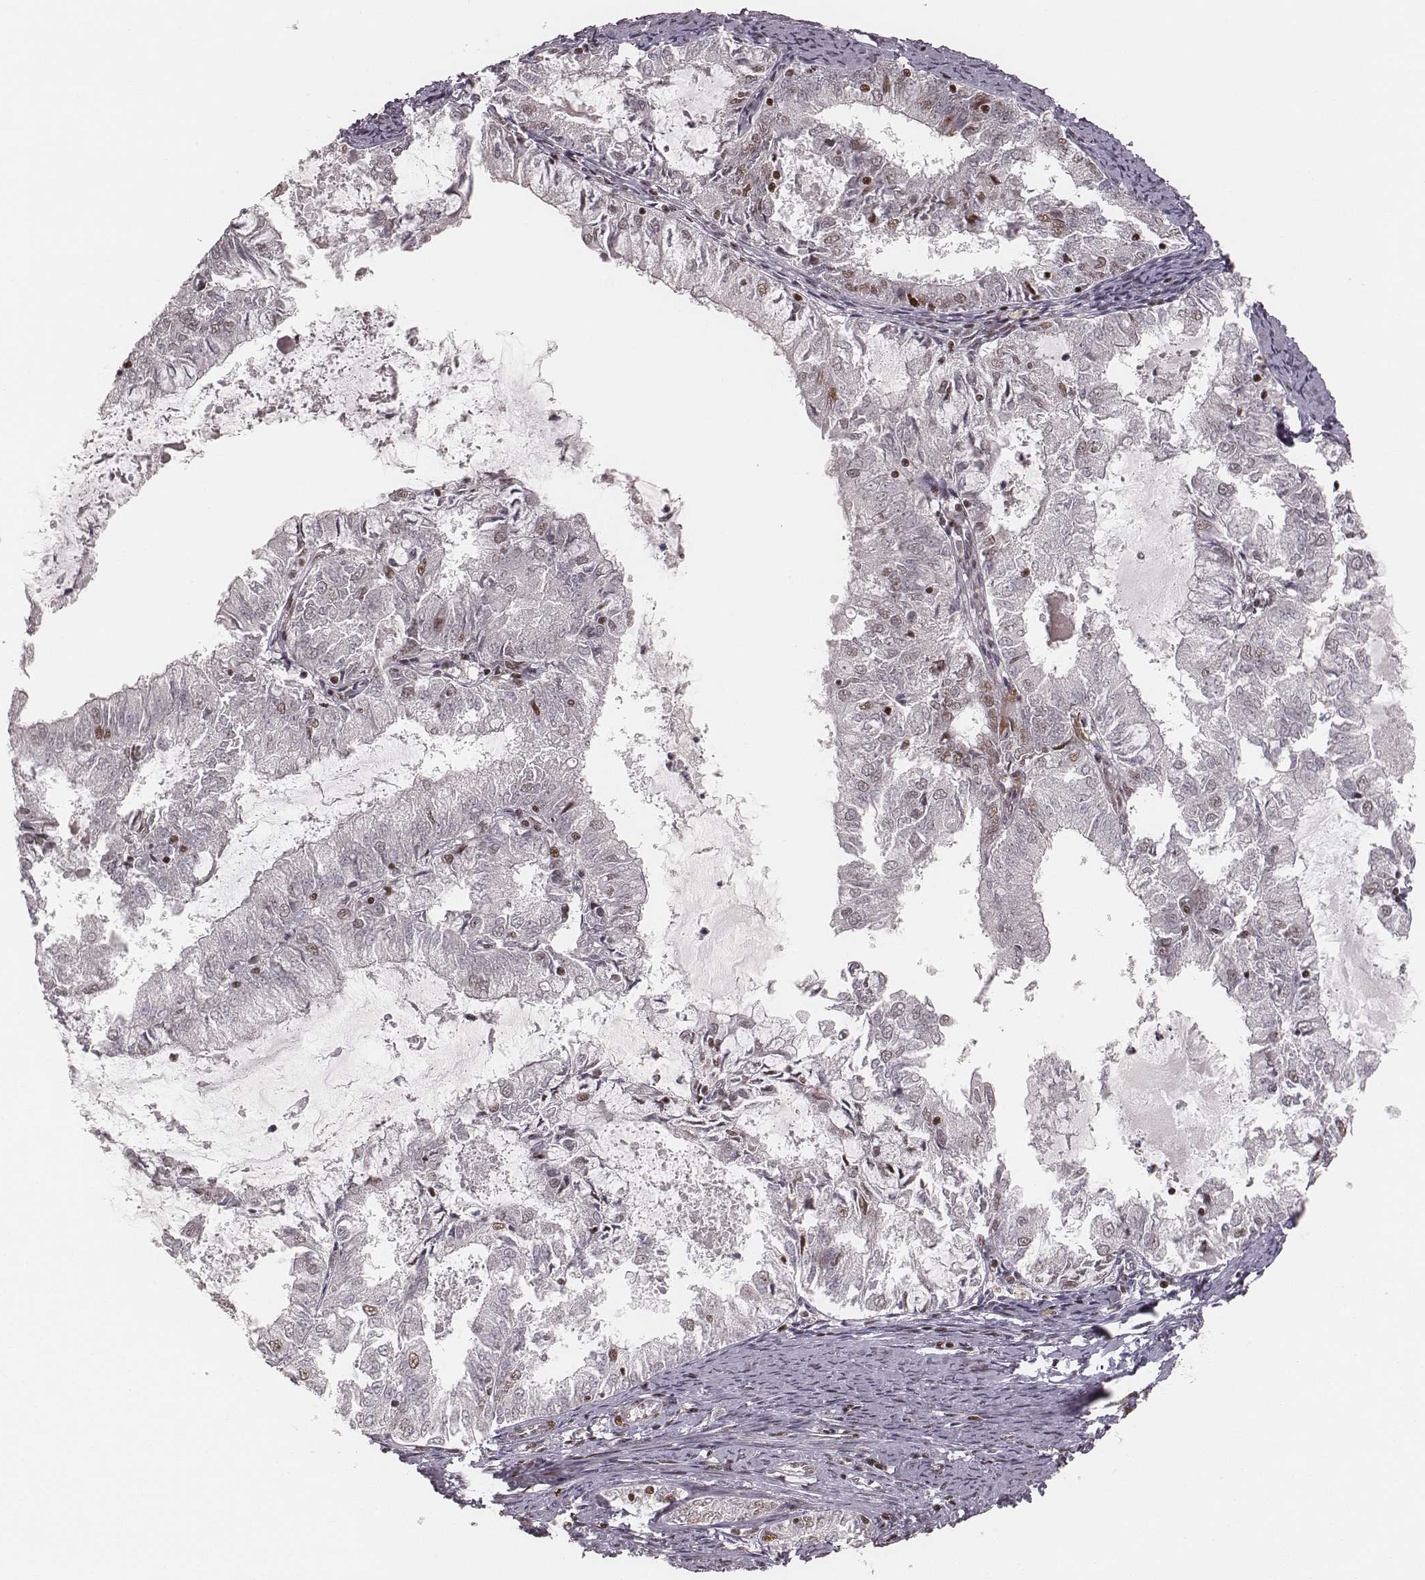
{"staining": {"intensity": "moderate", "quantity": "<25%", "location": "nuclear"}, "tissue": "endometrial cancer", "cell_type": "Tumor cells", "image_type": "cancer", "snomed": [{"axis": "morphology", "description": "Adenocarcinoma, NOS"}, {"axis": "topography", "description": "Endometrium"}], "caption": "Immunohistochemical staining of endometrial cancer (adenocarcinoma) reveals low levels of moderate nuclear protein positivity in about <25% of tumor cells.", "gene": "HNRNPC", "patient": {"sex": "female", "age": 57}}